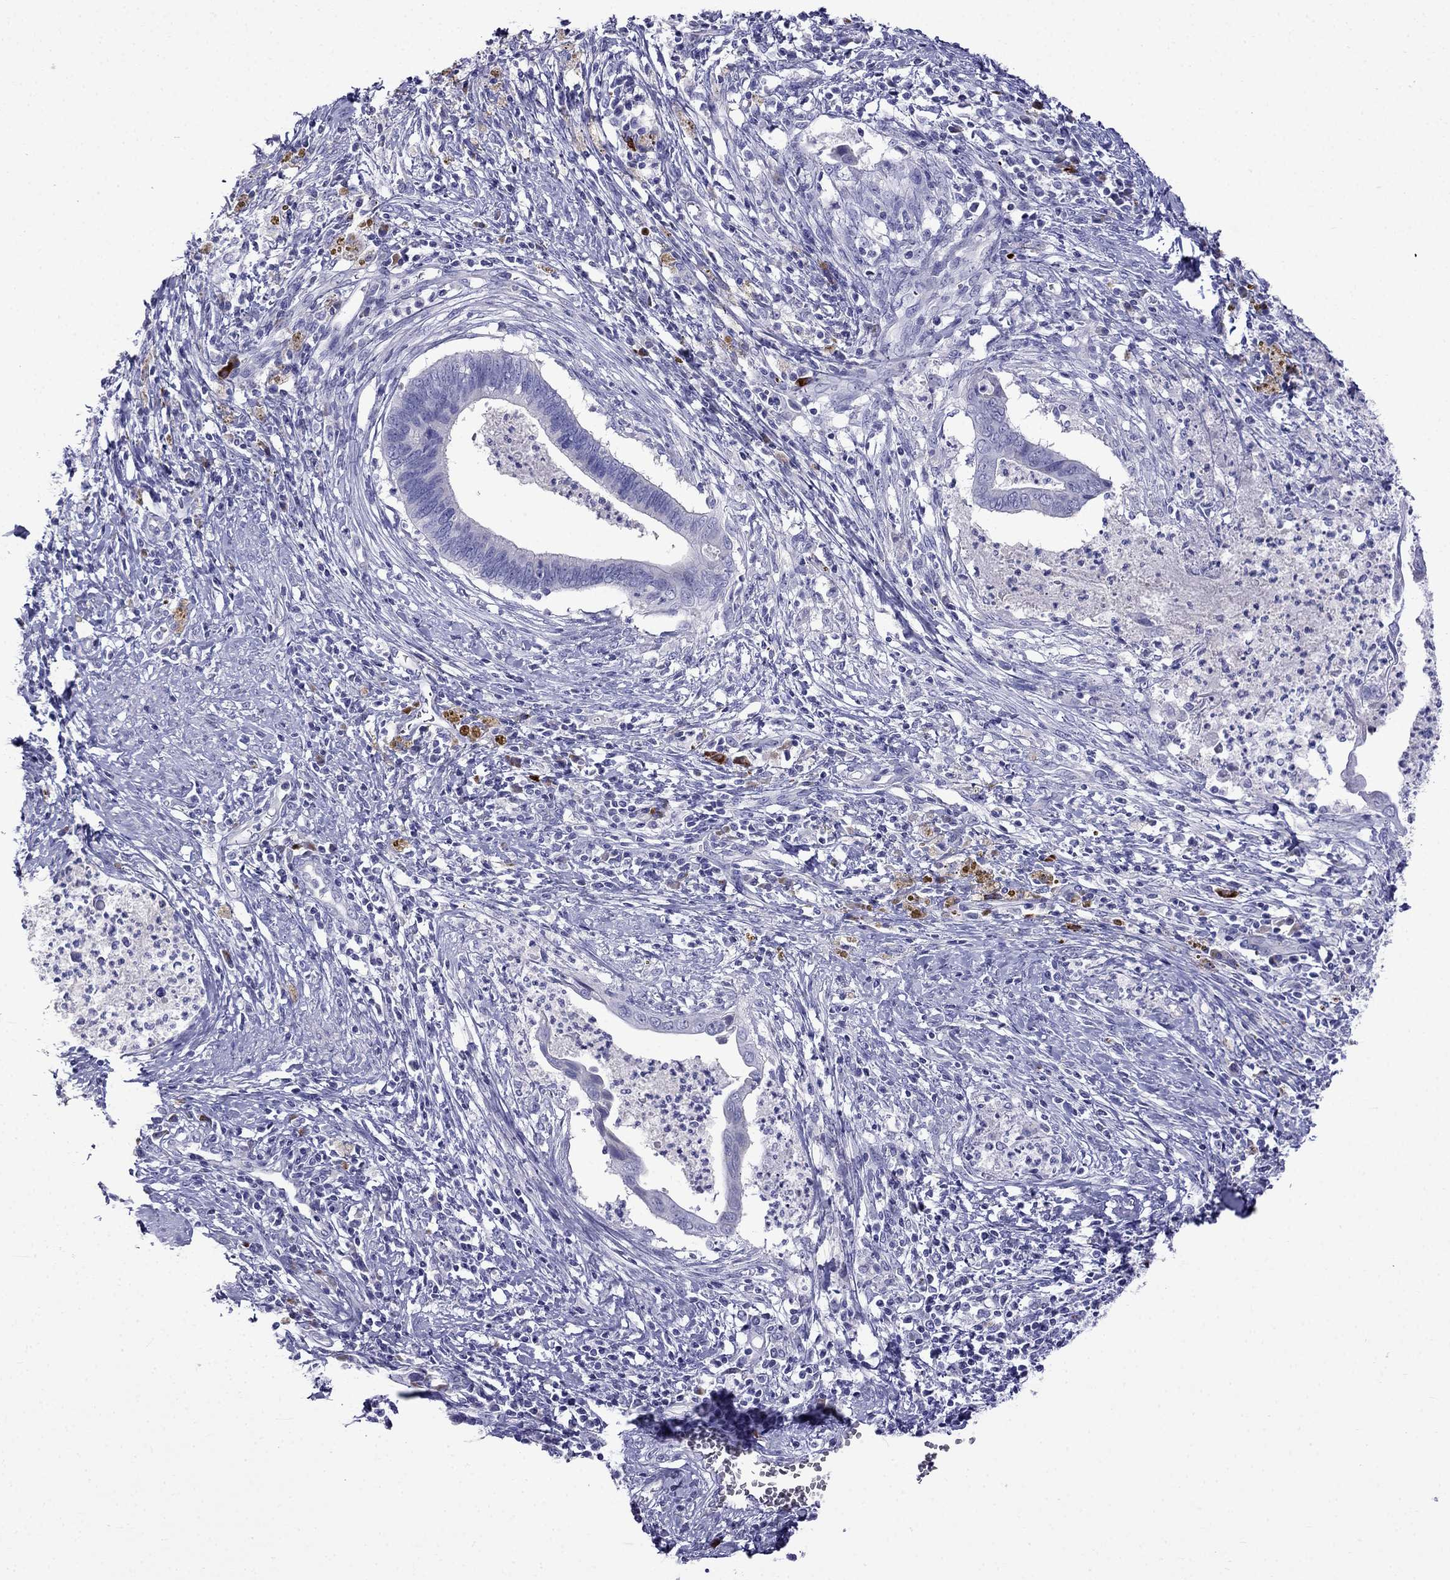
{"staining": {"intensity": "negative", "quantity": "none", "location": "none"}, "tissue": "cervical cancer", "cell_type": "Tumor cells", "image_type": "cancer", "snomed": [{"axis": "morphology", "description": "Adenocarcinoma, NOS"}, {"axis": "topography", "description": "Cervix"}], "caption": "Tumor cells are negative for brown protein staining in cervical adenocarcinoma.", "gene": "PATE1", "patient": {"sex": "female", "age": 42}}